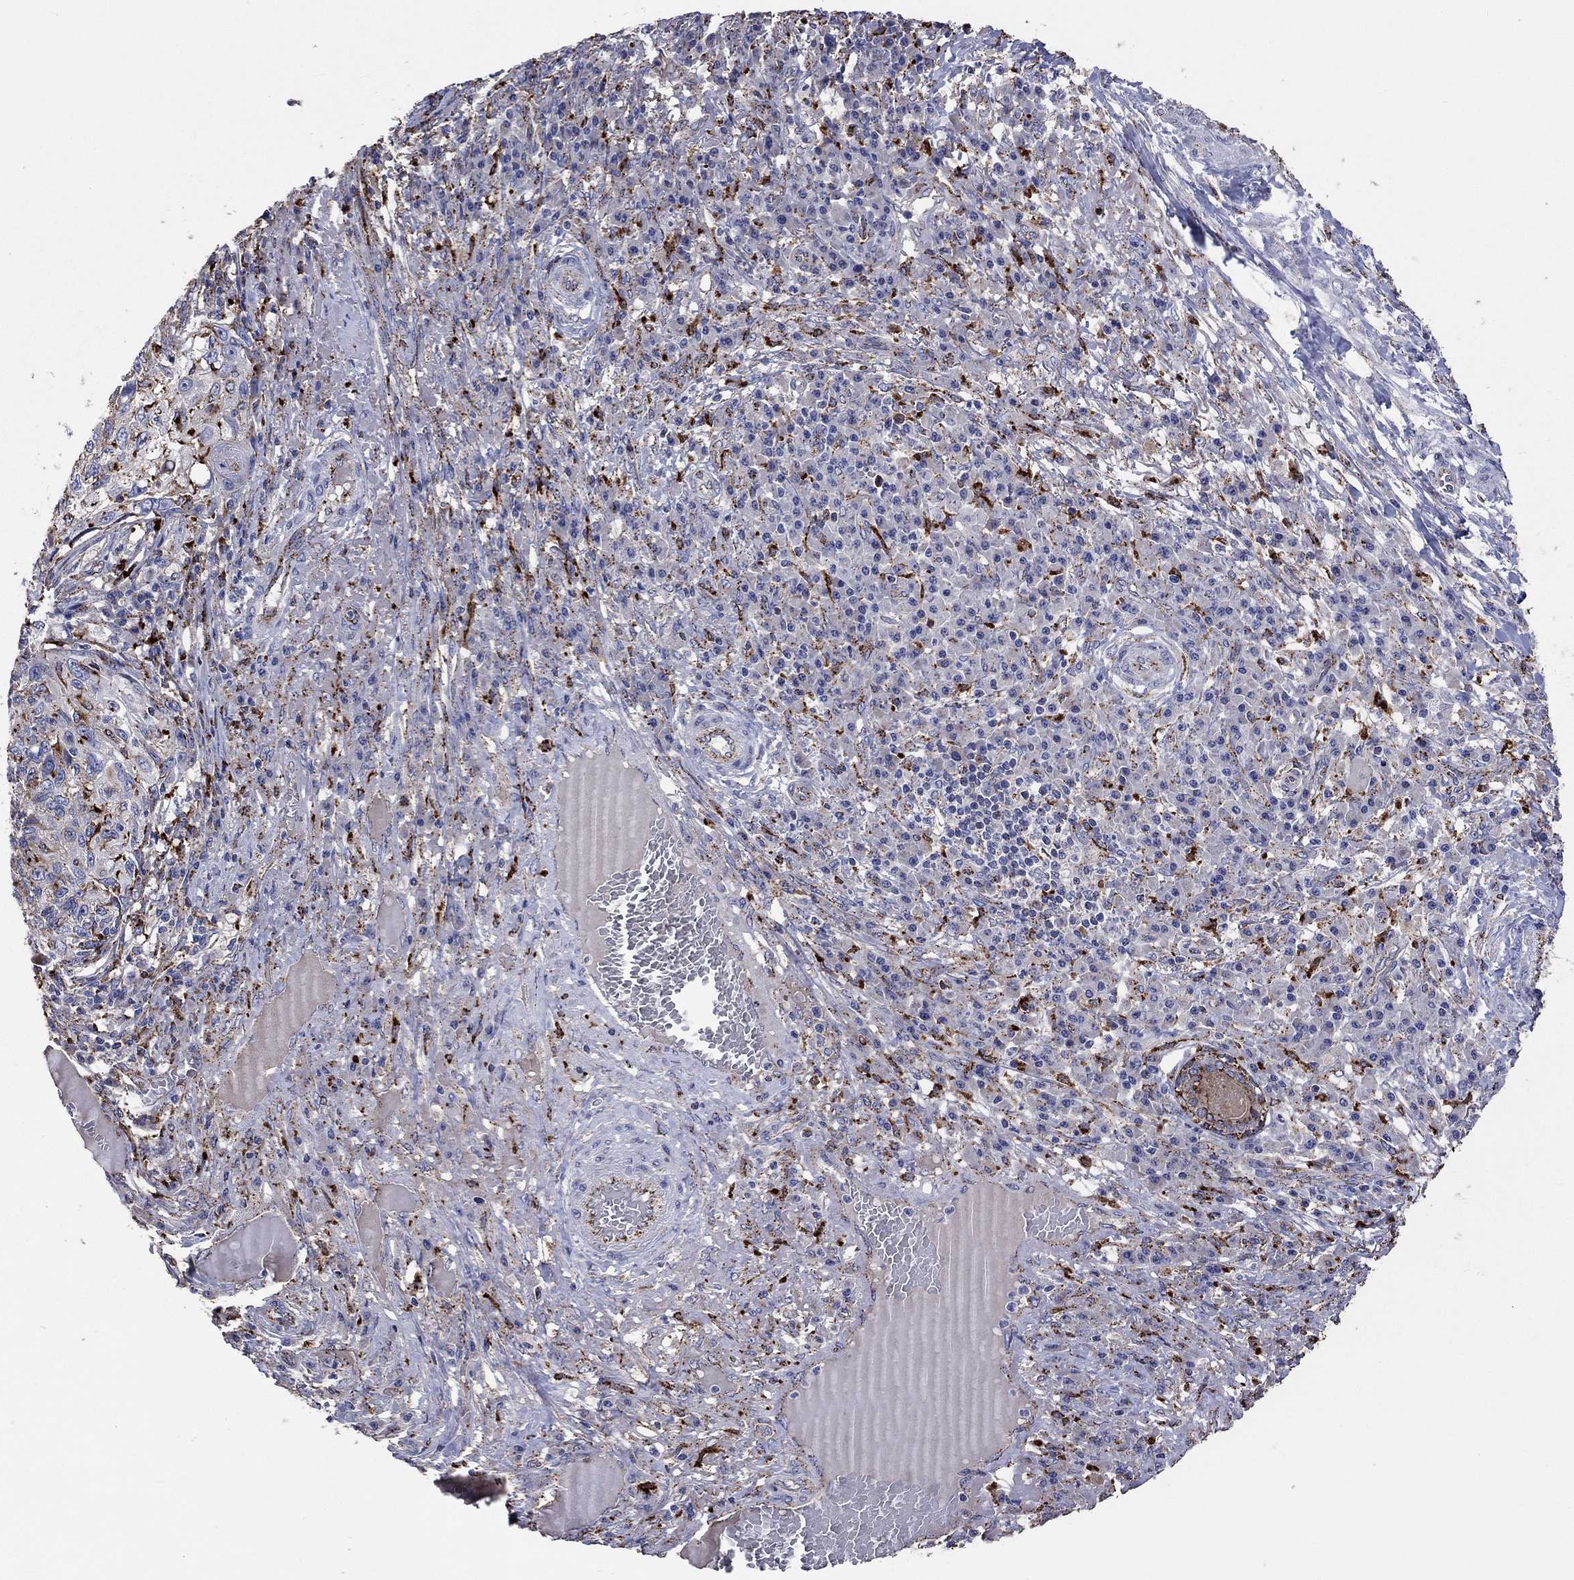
{"staining": {"intensity": "weak", "quantity": "<25%", "location": "cytoplasmic/membranous"}, "tissue": "skin cancer", "cell_type": "Tumor cells", "image_type": "cancer", "snomed": [{"axis": "morphology", "description": "Squamous cell carcinoma, NOS"}, {"axis": "topography", "description": "Skin"}], "caption": "Immunohistochemistry of skin squamous cell carcinoma demonstrates no positivity in tumor cells.", "gene": "CTSB", "patient": {"sex": "male", "age": 92}}